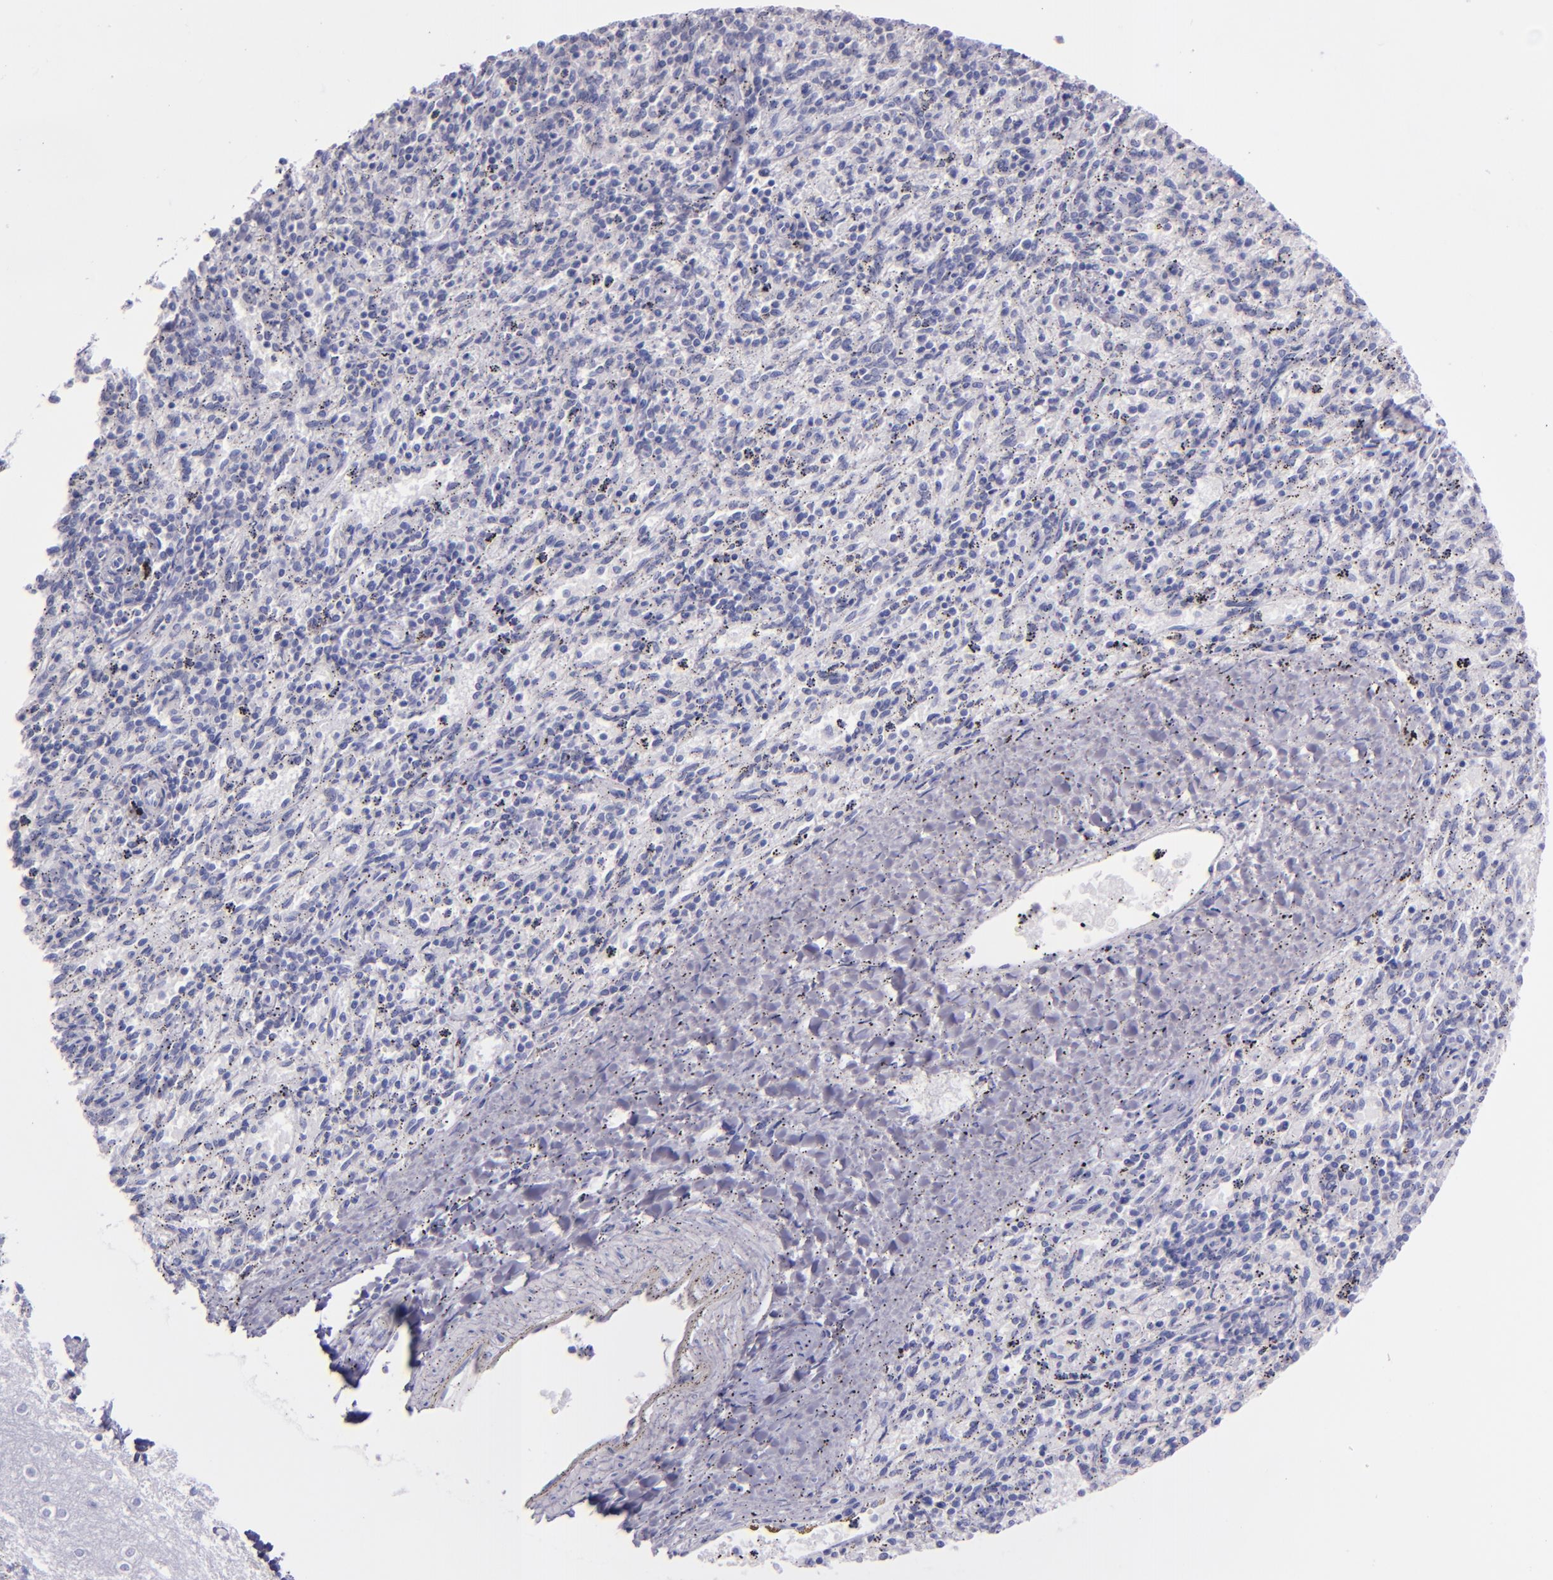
{"staining": {"intensity": "negative", "quantity": "none", "location": "none"}, "tissue": "spleen", "cell_type": "Cells in red pulp", "image_type": "normal", "snomed": [{"axis": "morphology", "description": "Normal tissue, NOS"}, {"axis": "topography", "description": "Spleen"}], "caption": "DAB immunohistochemical staining of normal human spleen exhibits no significant positivity in cells in red pulp.", "gene": "SFTPB", "patient": {"sex": "female", "age": 10}}